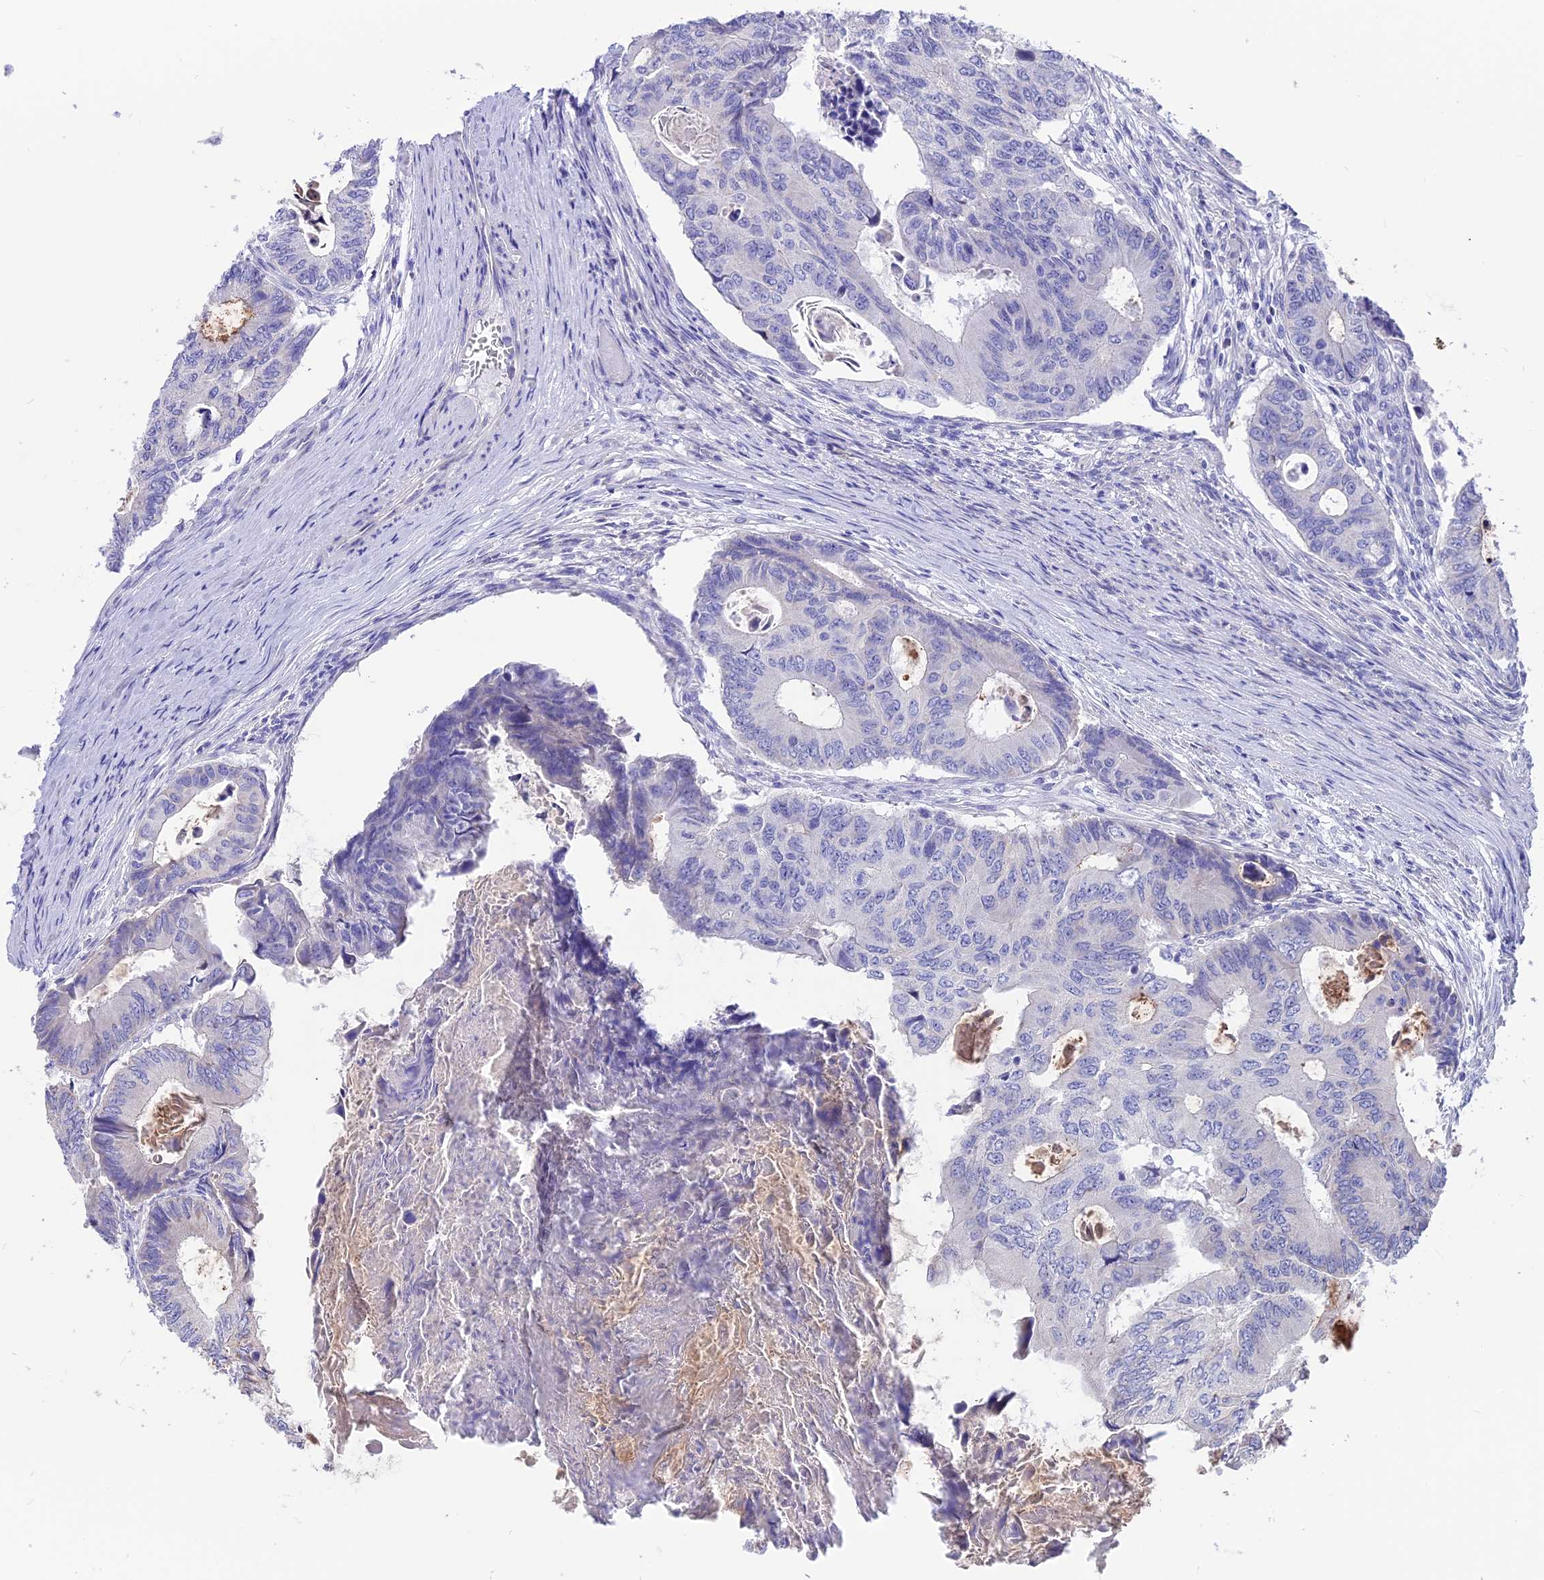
{"staining": {"intensity": "negative", "quantity": "none", "location": "none"}, "tissue": "colorectal cancer", "cell_type": "Tumor cells", "image_type": "cancer", "snomed": [{"axis": "morphology", "description": "Adenocarcinoma, NOS"}, {"axis": "topography", "description": "Colon"}], "caption": "Tumor cells show no significant staining in adenocarcinoma (colorectal).", "gene": "CYP2U1", "patient": {"sex": "male", "age": 85}}